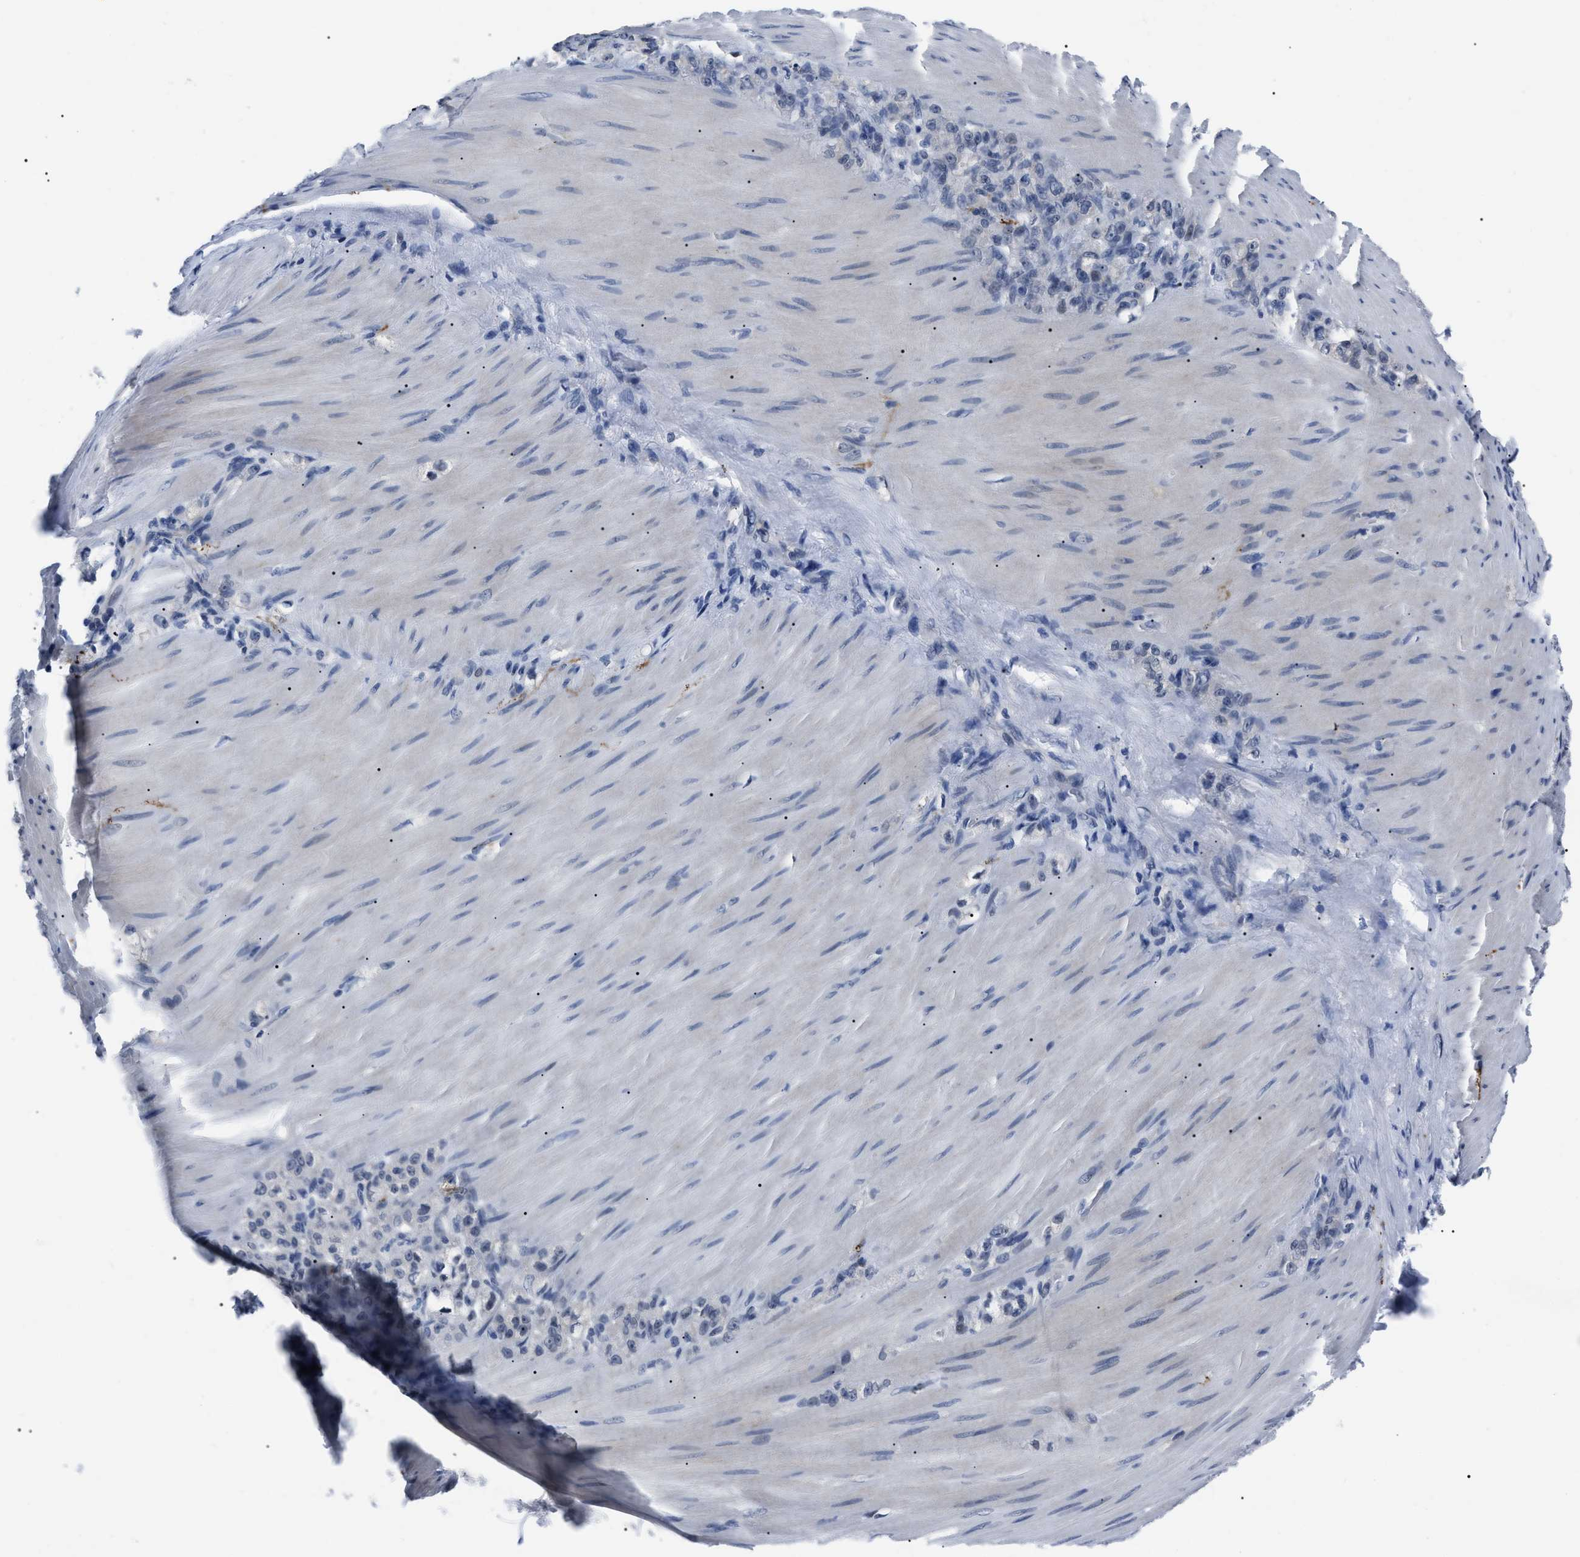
{"staining": {"intensity": "negative", "quantity": "none", "location": "none"}, "tissue": "stomach cancer", "cell_type": "Tumor cells", "image_type": "cancer", "snomed": [{"axis": "morphology", "description": "Normal tissue, NOS"}, {"axis": "morphology", "description": "Adenocarcinoma, NOS"}, {"axis": "topography", "description": "Stomach"}], "caption": "This micrograph is of stomach cancer (adenocarcinoma) stained with immunohistochemistry to label a protein in brown with the nuclei are counter-stained blue. There is no expression in tumor cells.", "gene": "LRWD1", "patient": {"sex": "male", "age": 82}}